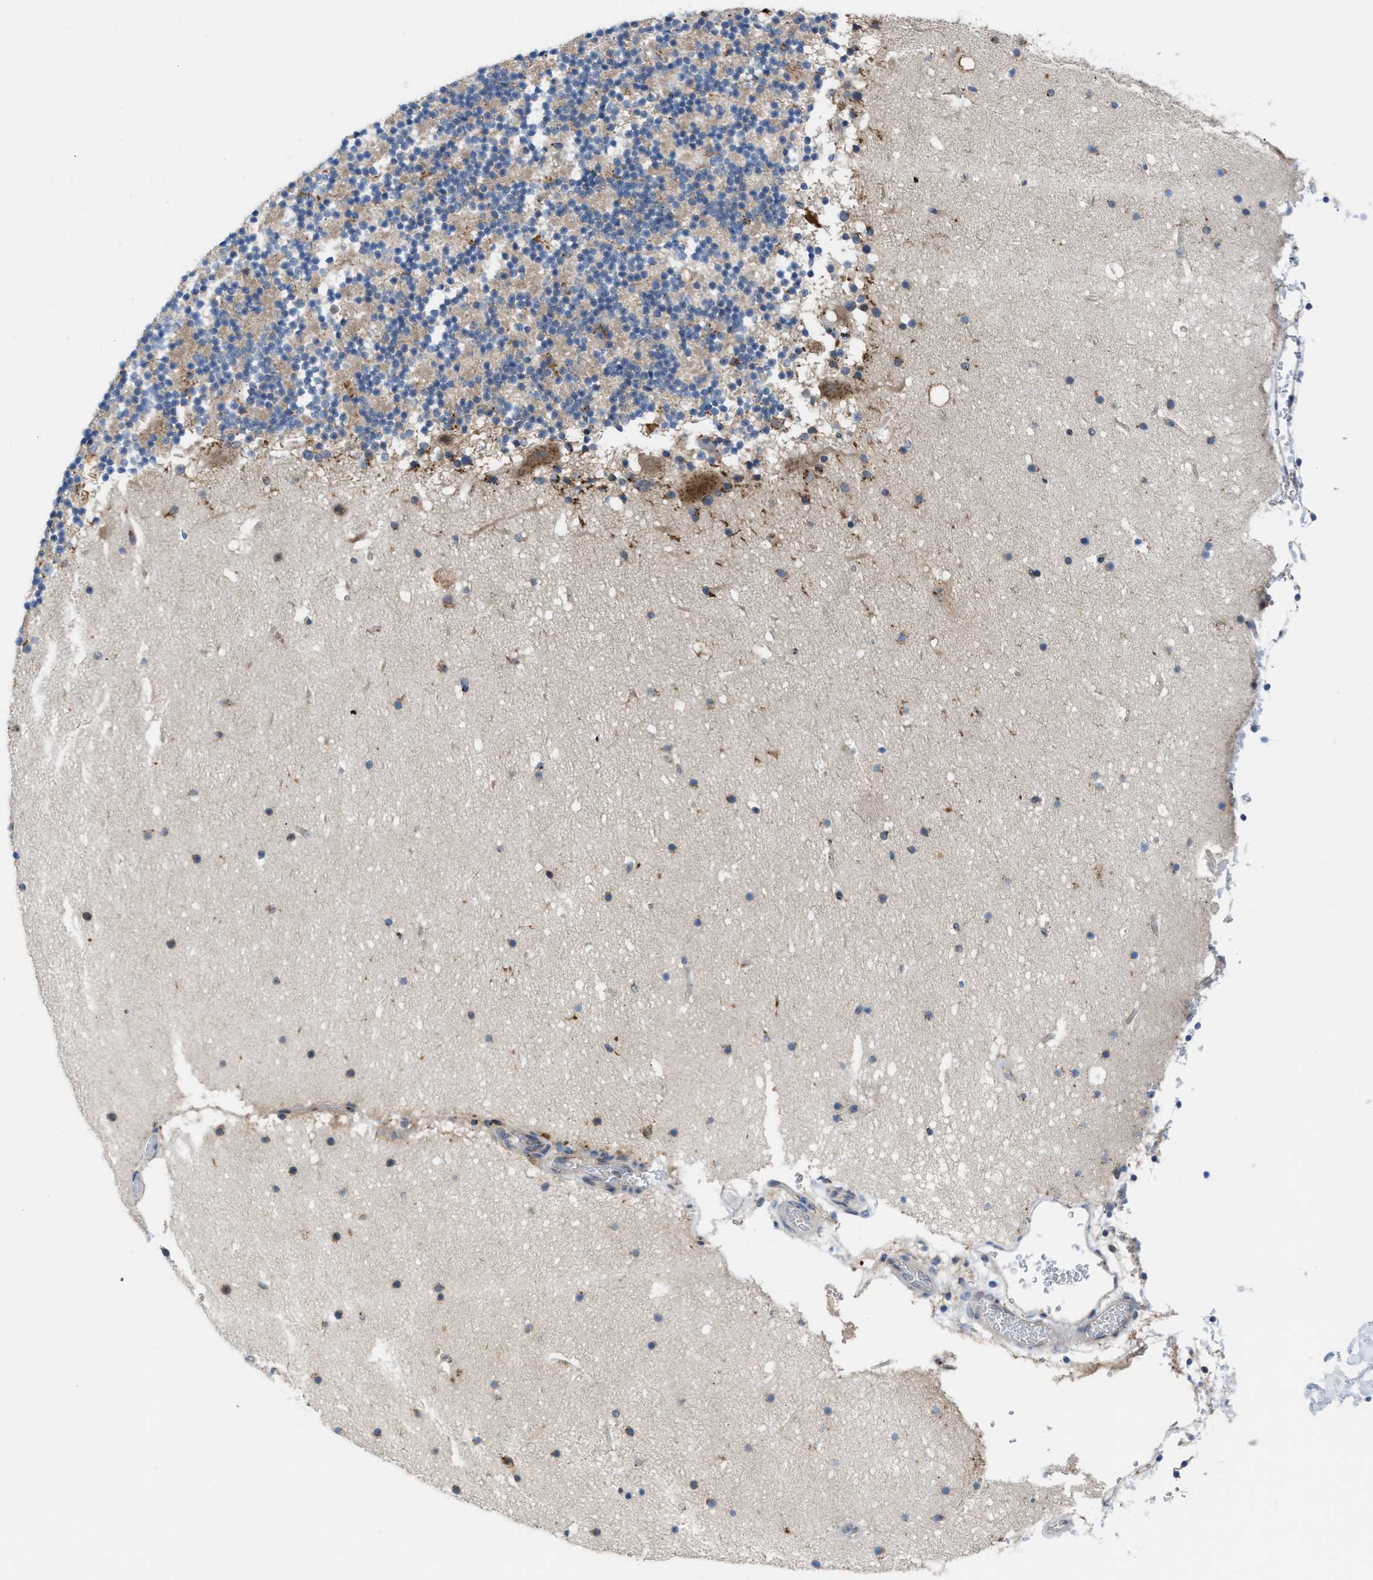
{"staining": {"intensity": "moderate", "quantity": "<25%", "location": "cytoplasmic/membranous"}, "tissue": "cerebellum", "cell_type": "Cells in granular layer", "image_type": "normal", "snomed": [{"axis": "morphology", "description": "Normal tissue, NOS"}, {"axis": "topography", "description": "Cerebellum"}], "caption": "Immunohistochemistry of unremarkable human cerebellum exhibits low levels of moderate cytoplasmic/membranous positivity in approximately <25% of cells in granular layer. The staining is performed using DAB (3,3'-diaminobenzidine) brown chromogen to label protein expression. The nuclei are counter-stained blue using hematoxylin.", "gene": "SLC38A10", "patient": {"sex": "male", "age": 57}}